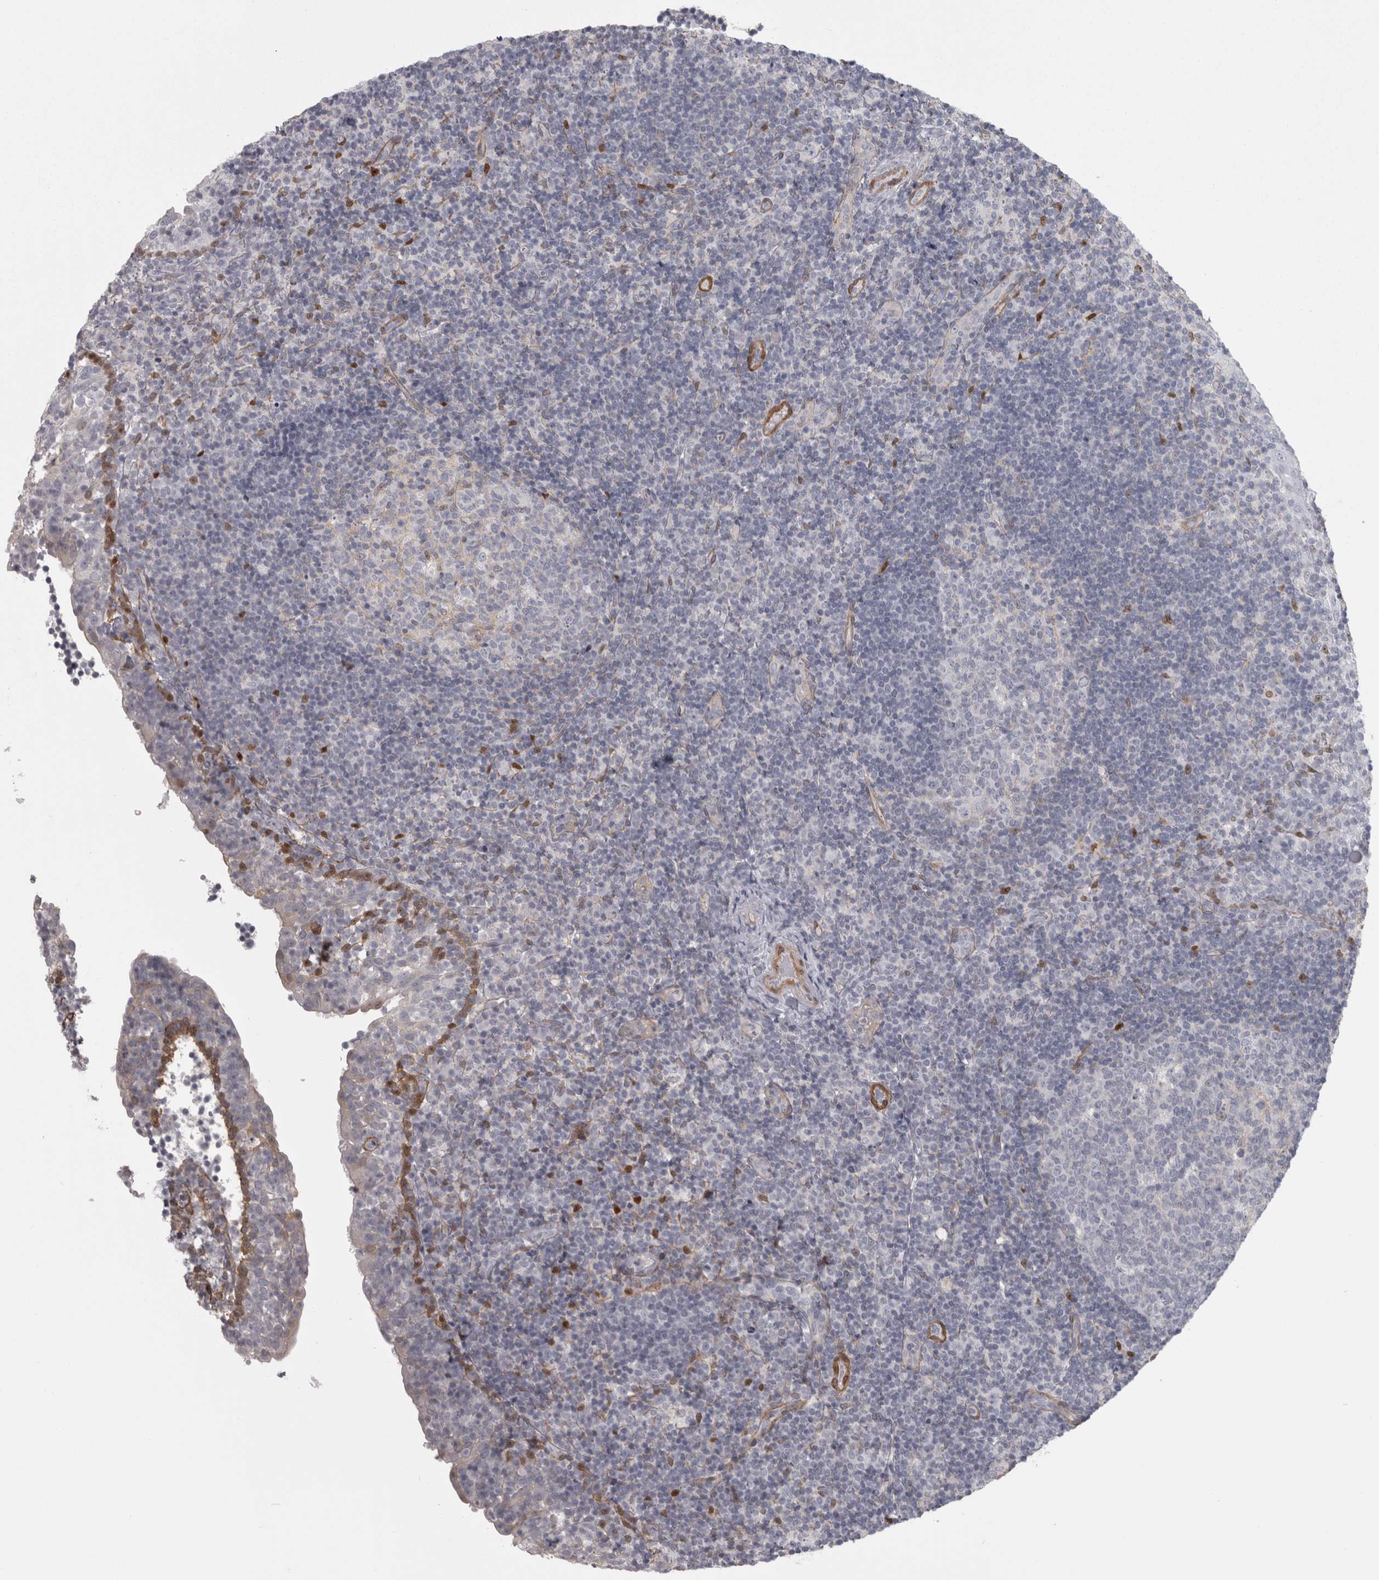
{"staining": {"intensity": "negative", "quantity": "none", "location": "none"}, "tissue": "tonsil", "cell_type": "Germinal center cells", "image_type": "normal", "snomed": [{"axis": "morphology", "description": "Normal tissue, NOS"}, {"axis": "topography", "description": "Tonsil"}], "caption": "Germinal center cells are negative for protein expression in normal human tonsil. (DAB immunohistochemistry (IHC) visualized using brightfield microscopy, high magnification).", "gene": "PPP1R12B", "patient": {"sex": "female", "age": 40}}